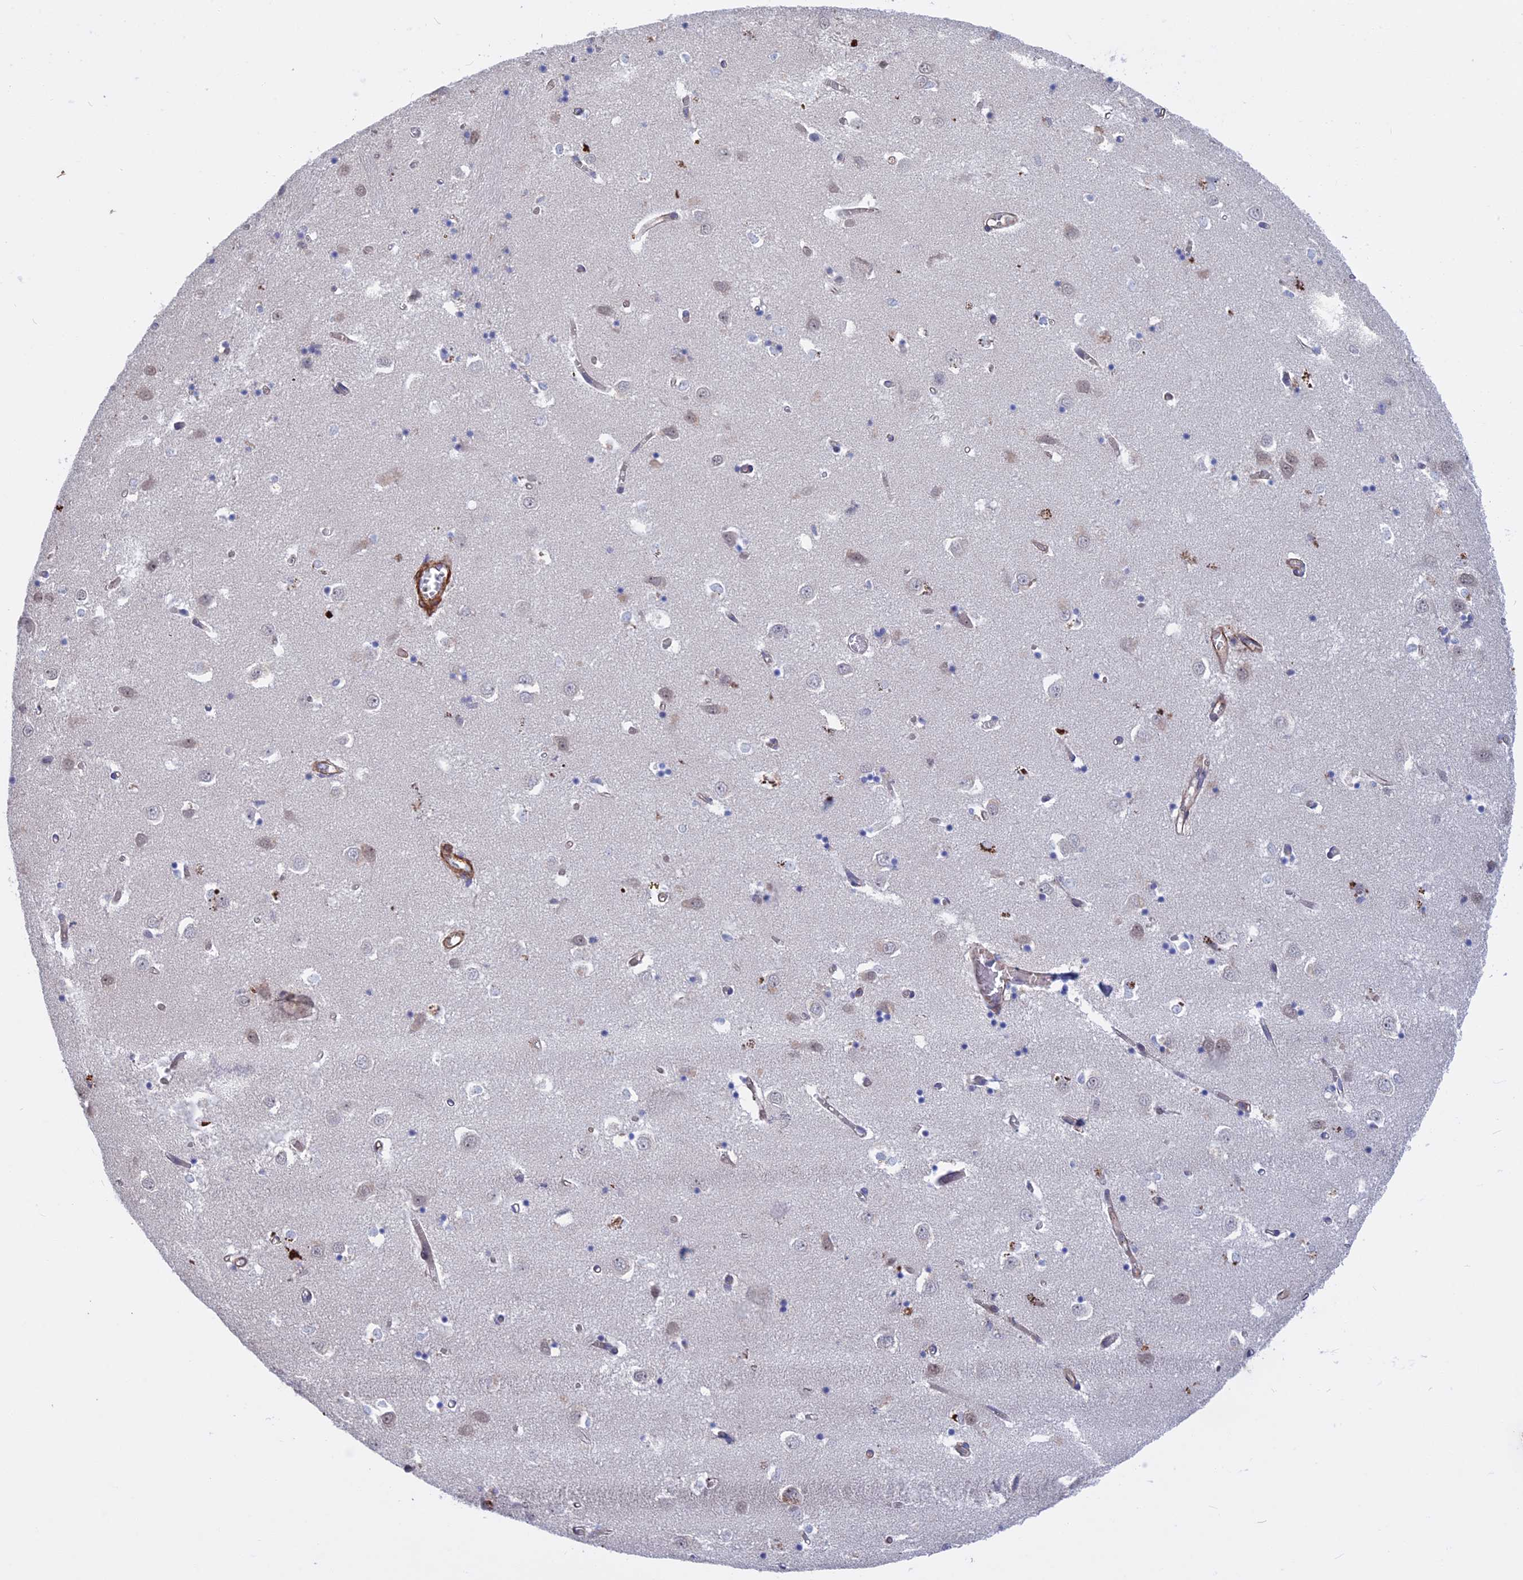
{"staining": {"intensity": "negative", "quantity": "none", "location": "none"}, "tissue": "caudate", "cell_type": "Glial cells", "image_type": "normal", "snomed": [{"axis": "morphology", "description": "Normal tissue, NOS"}, {"axis": "topography", "description": "Lateral ventricle wall"}], "caption": "DAB immunohistochemical staining of normal caudate reveals no significant expression in glial cells. (DAB IHC with hematoxylin counter stain).", "gene": "LYPD5", "patient": {"sex": "male", "age": 70}}